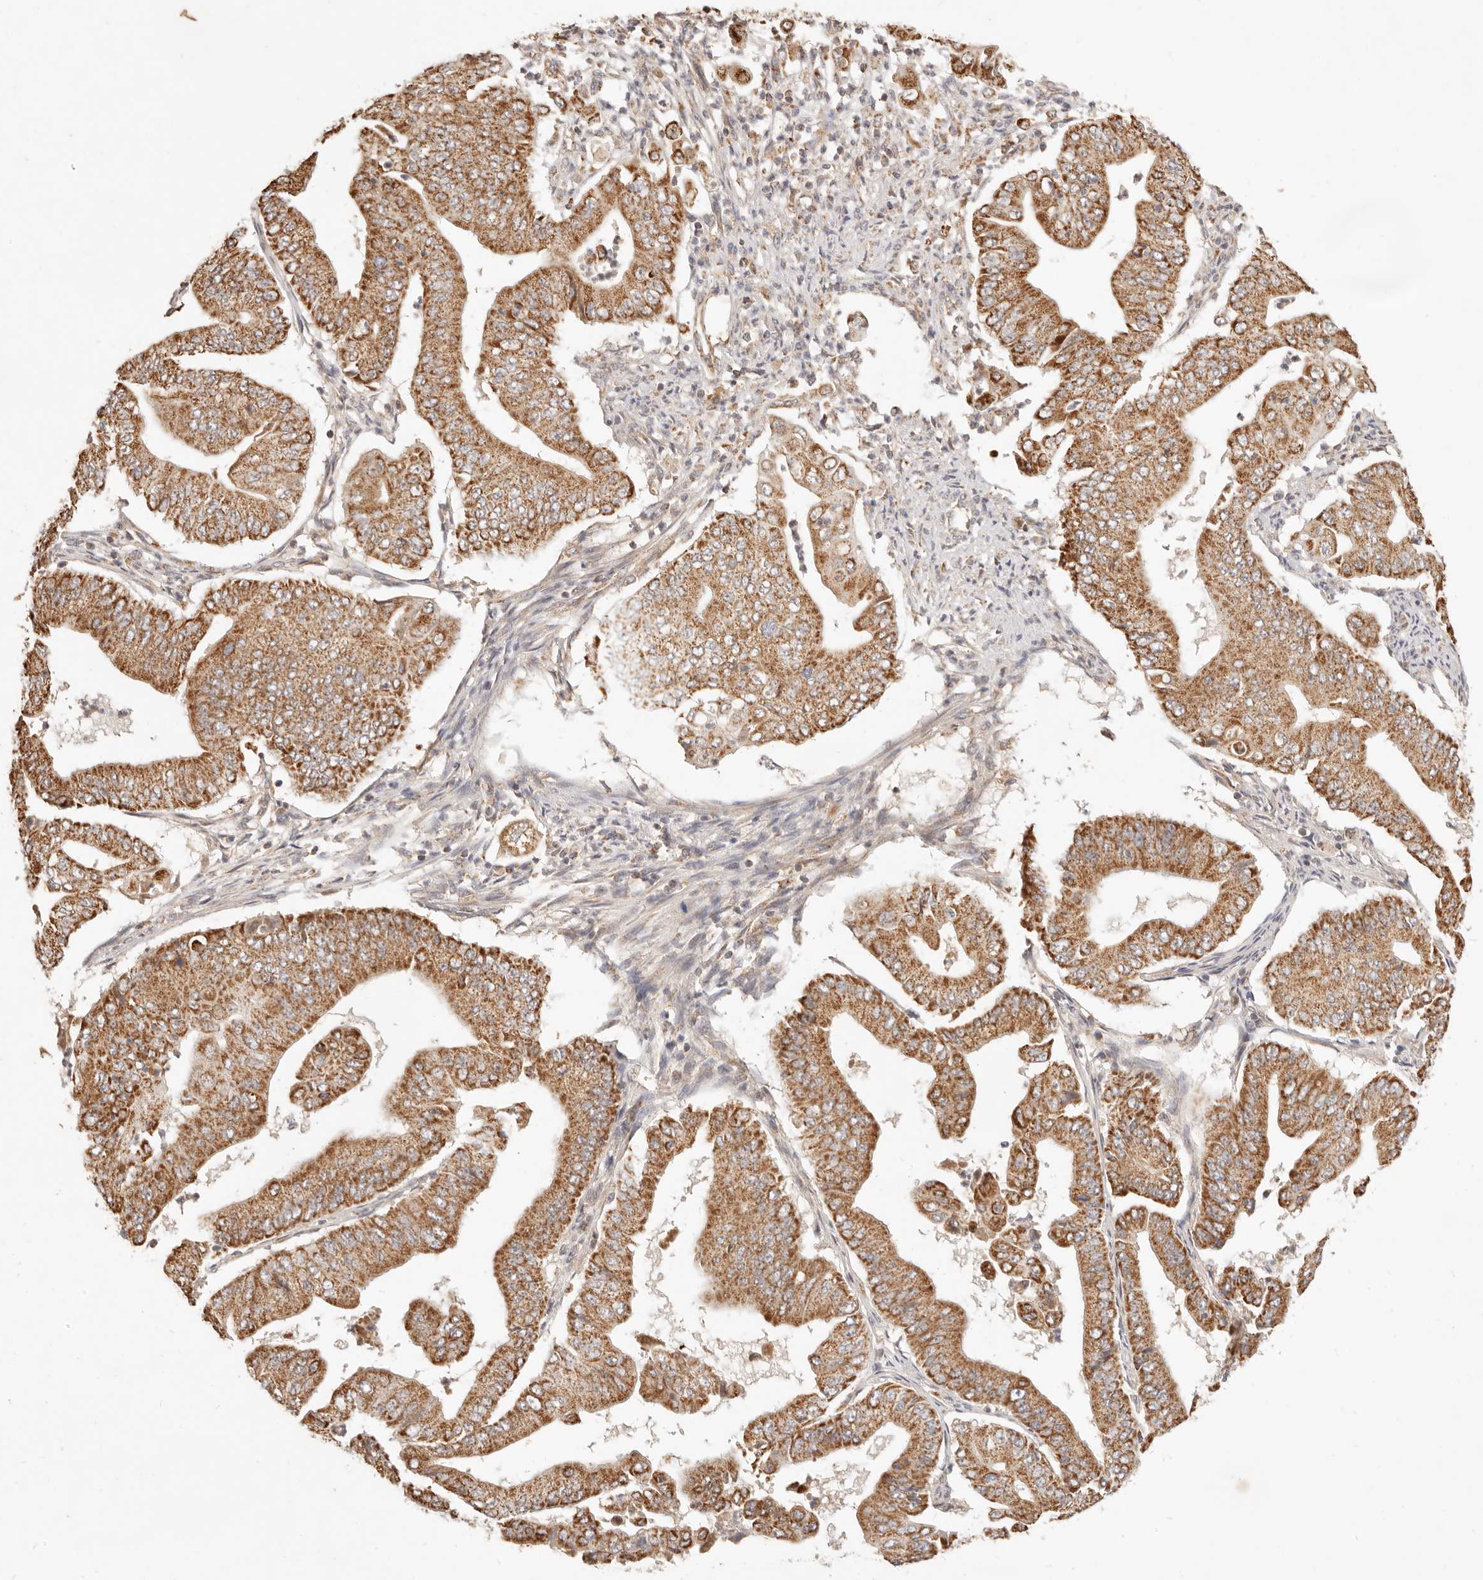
{"staining": {"intensity": "moderate", "quantity": ">75%", "location": "cytoplasmic/membranous"}, "tissue": "pancreatic cancer", "cell_type": "Tumor cells", "image_type": "cancer", "snomed": [{"axis": "morphology", "description": "Adenocarcinoma, NOS"}, {"axis": "topography", "description": "Pancreas"}], "caption": "Pancreatic cancer (adenocarcinoma) stained for a protein shows moderate cytoplasmic/membranous positivity in tumor cells.", "gene": "CPLANE2", "patient": {"sex": "female", "age": 77}}